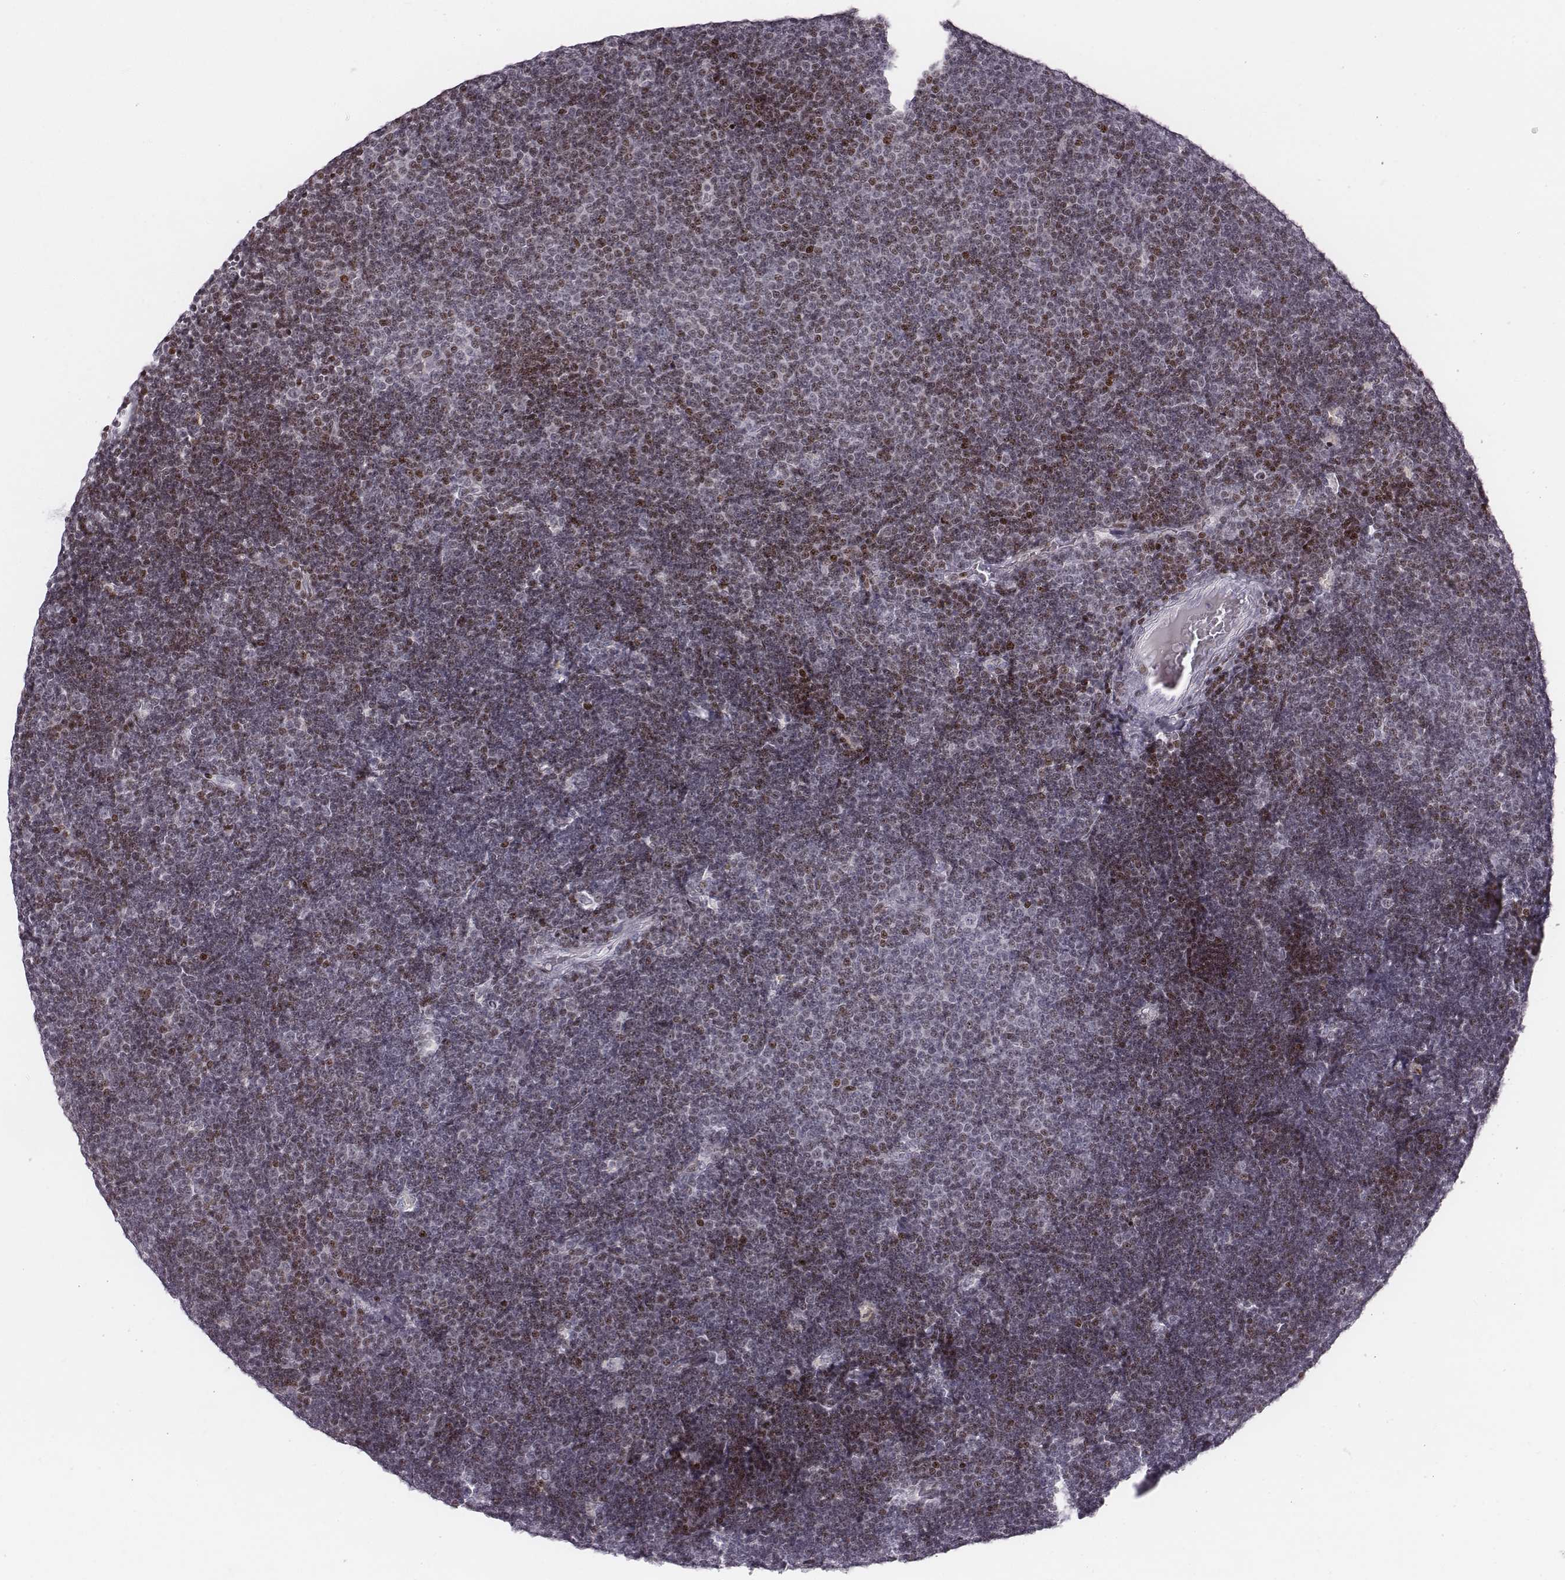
{"staining": {"intensity": "moderate", "quantity": "<25%", "location": "nuclear"}, "tissue": "lymphoma", "cell_type": "Tumor cells", "image_type": "cancer", "snomed": [{"axis": "morphology", "description": "Malignant lymphoma, non-Hodgkin's type, Low grade"}, {"axis": "topography", "description": "Brain"}], "caption": "Immunohistochemical staining of human lymphoma exhibits low levels of moderate nuclear protein expression in about <25% of tumor cells. The protein of interest is stained brown, and the nuclei are stained in blue (DAB IHC with brightfield microscopy, high magnification).", "gene": "NDC1", "patient": {"sex": "female", "age": 66}}